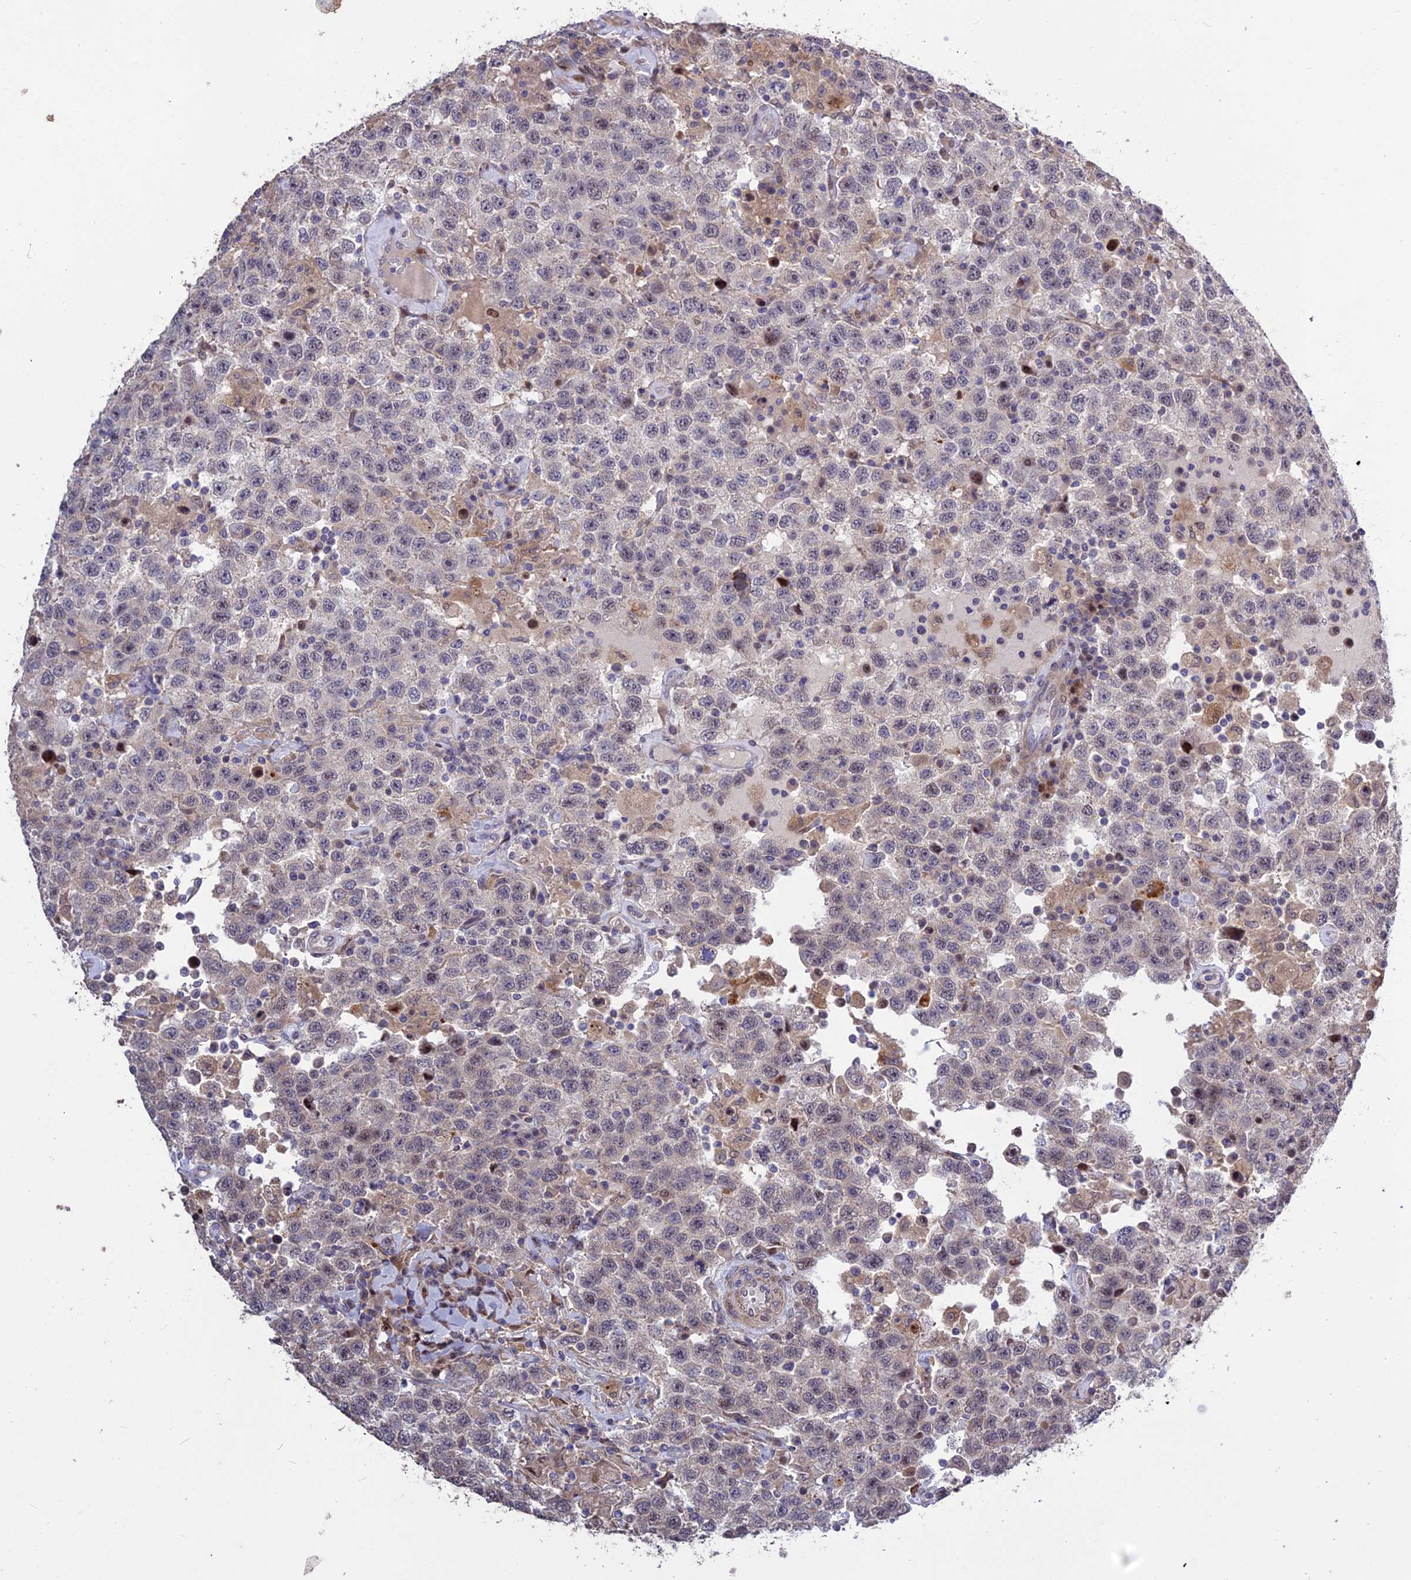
{"staining": {"intensity": "negative", "quantity": "none", "location": "none"}, "tissue": "testis cancer", "cell_type": "Tumor cells", "image_type": "cancer", "snomed": [{"axis": "morphology", "description": "Seminoma, NOS"}, {"axis": "topography", "description": "Testis"}], "caption": "Immunohistochemical staining of human seminoma (testis) reveals no significant positivity in tumor cells.", "gene": "SPG21", "patient": {"sex": "male", "age": 41}}